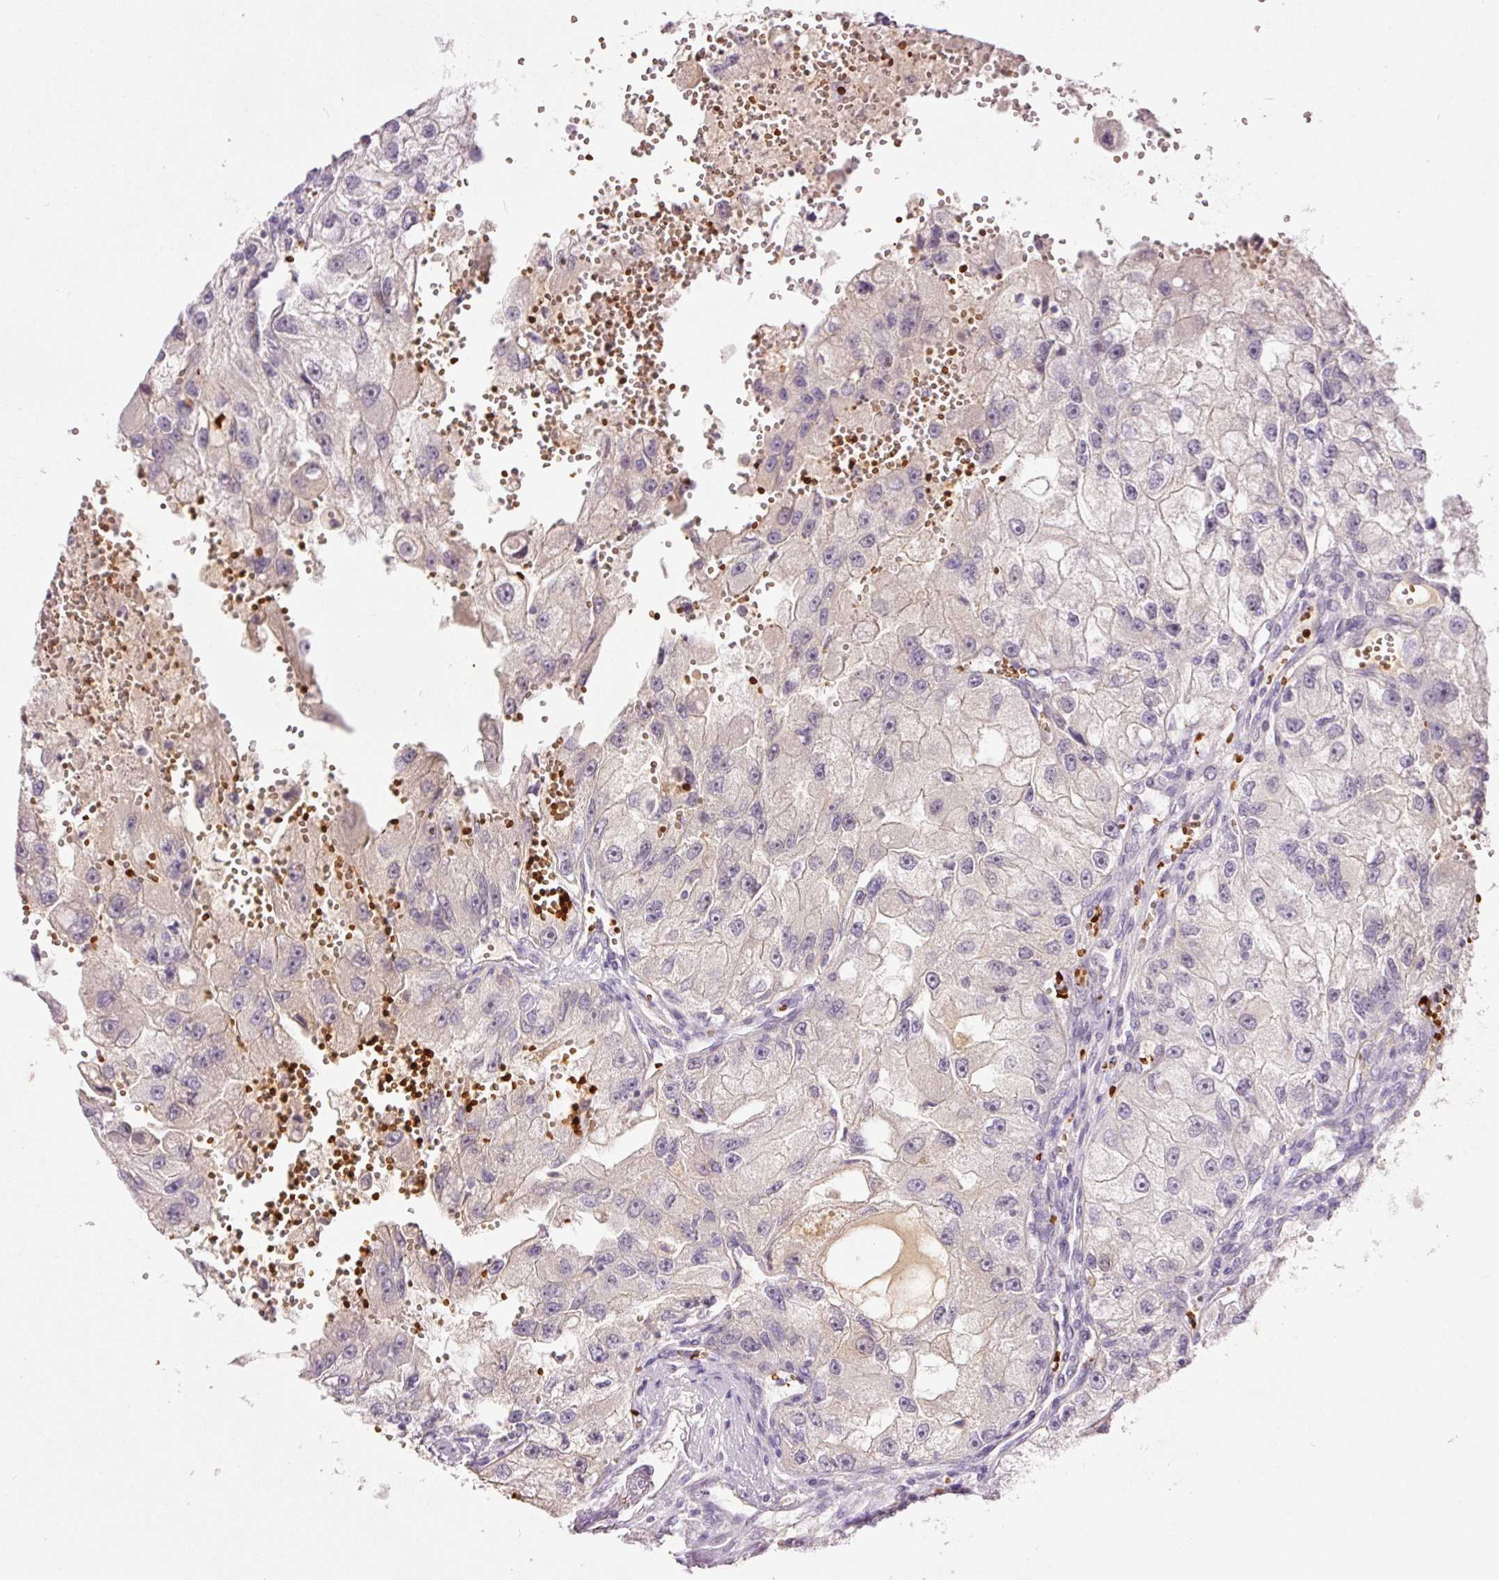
{"staining": {"intensity": "moderate", "quantity": "<25%", "location": "cytoplasmic/membranous"}, "tissue": "renal cancer", "cell_type": "Tumor cells", "image_type": "cancer", "snomed": [{"axis": "morphology", "description": "Adenocarcinoma, NOS"}, {"axis": "topography", "description": "Kidney"}], "caption": "Renal adenocarcinoma tissue demonstrates moderate cytoplasmic/membranous expression in about <25% of tumor cells, visualized by immunohistochemistry.", "gene": "LY6G6D", "patient": {"sex": "male", "age": 63}}